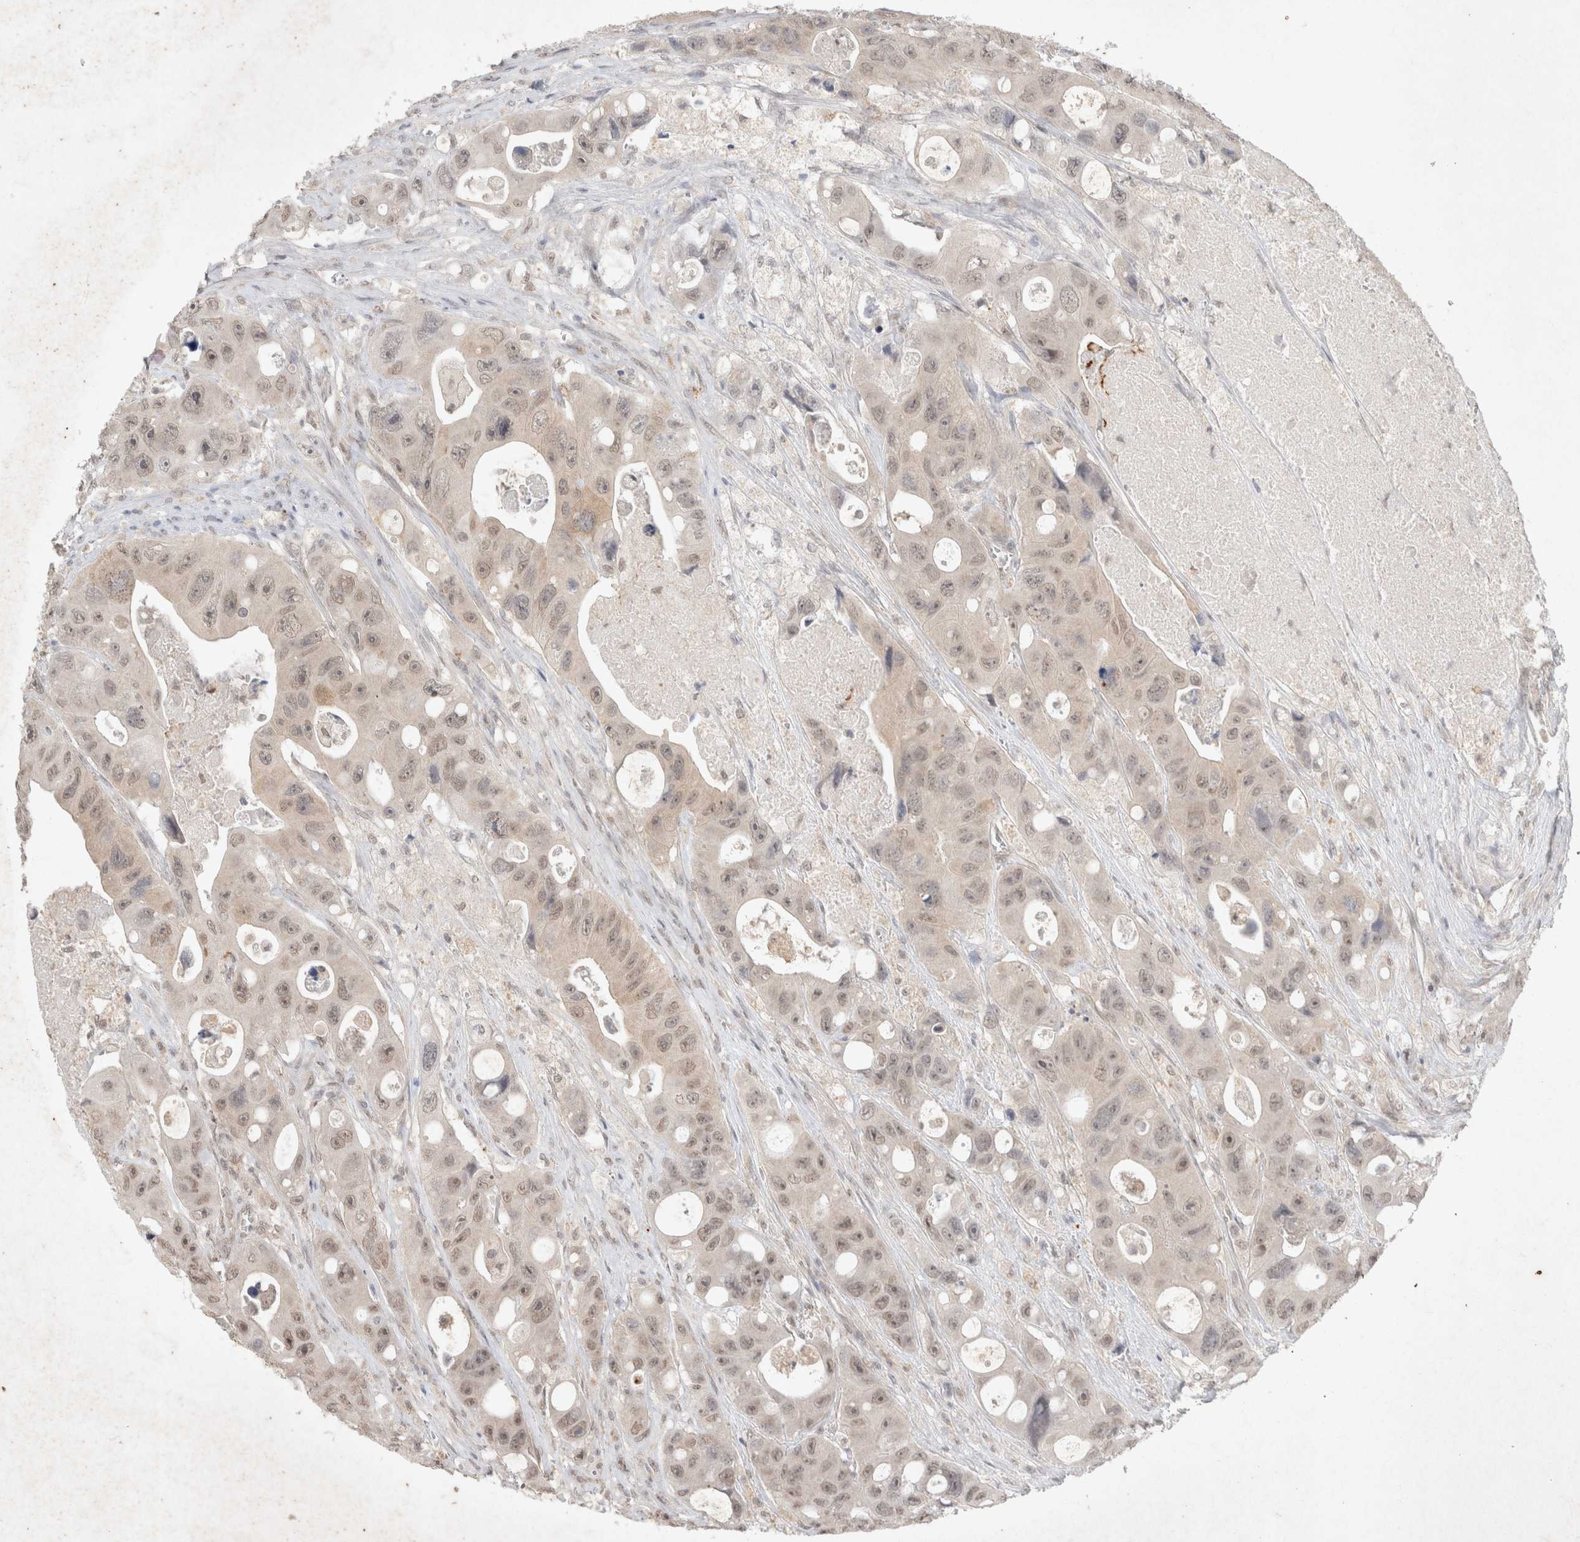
{"staining": {"intensity": "weak", "quantity": "25%-75%", "location": "nuclear"}, "tissue": "colorectal cancer", "cell_type": "Tumor cells", "image_type": "cancer", "snomed": [{"axis": "morphology", "description": "Adenocarcinoma, NOS"}, {"axis": "topography", "description": "Colon"}], "caption": "Protein expression analysis of adenocarcinoma (colorectal) reveals weak nuclear positivity in about 25%-75% of tumor cells.", "gene": "FBXO42", "patient": {"sex": "female", "age": 46}}